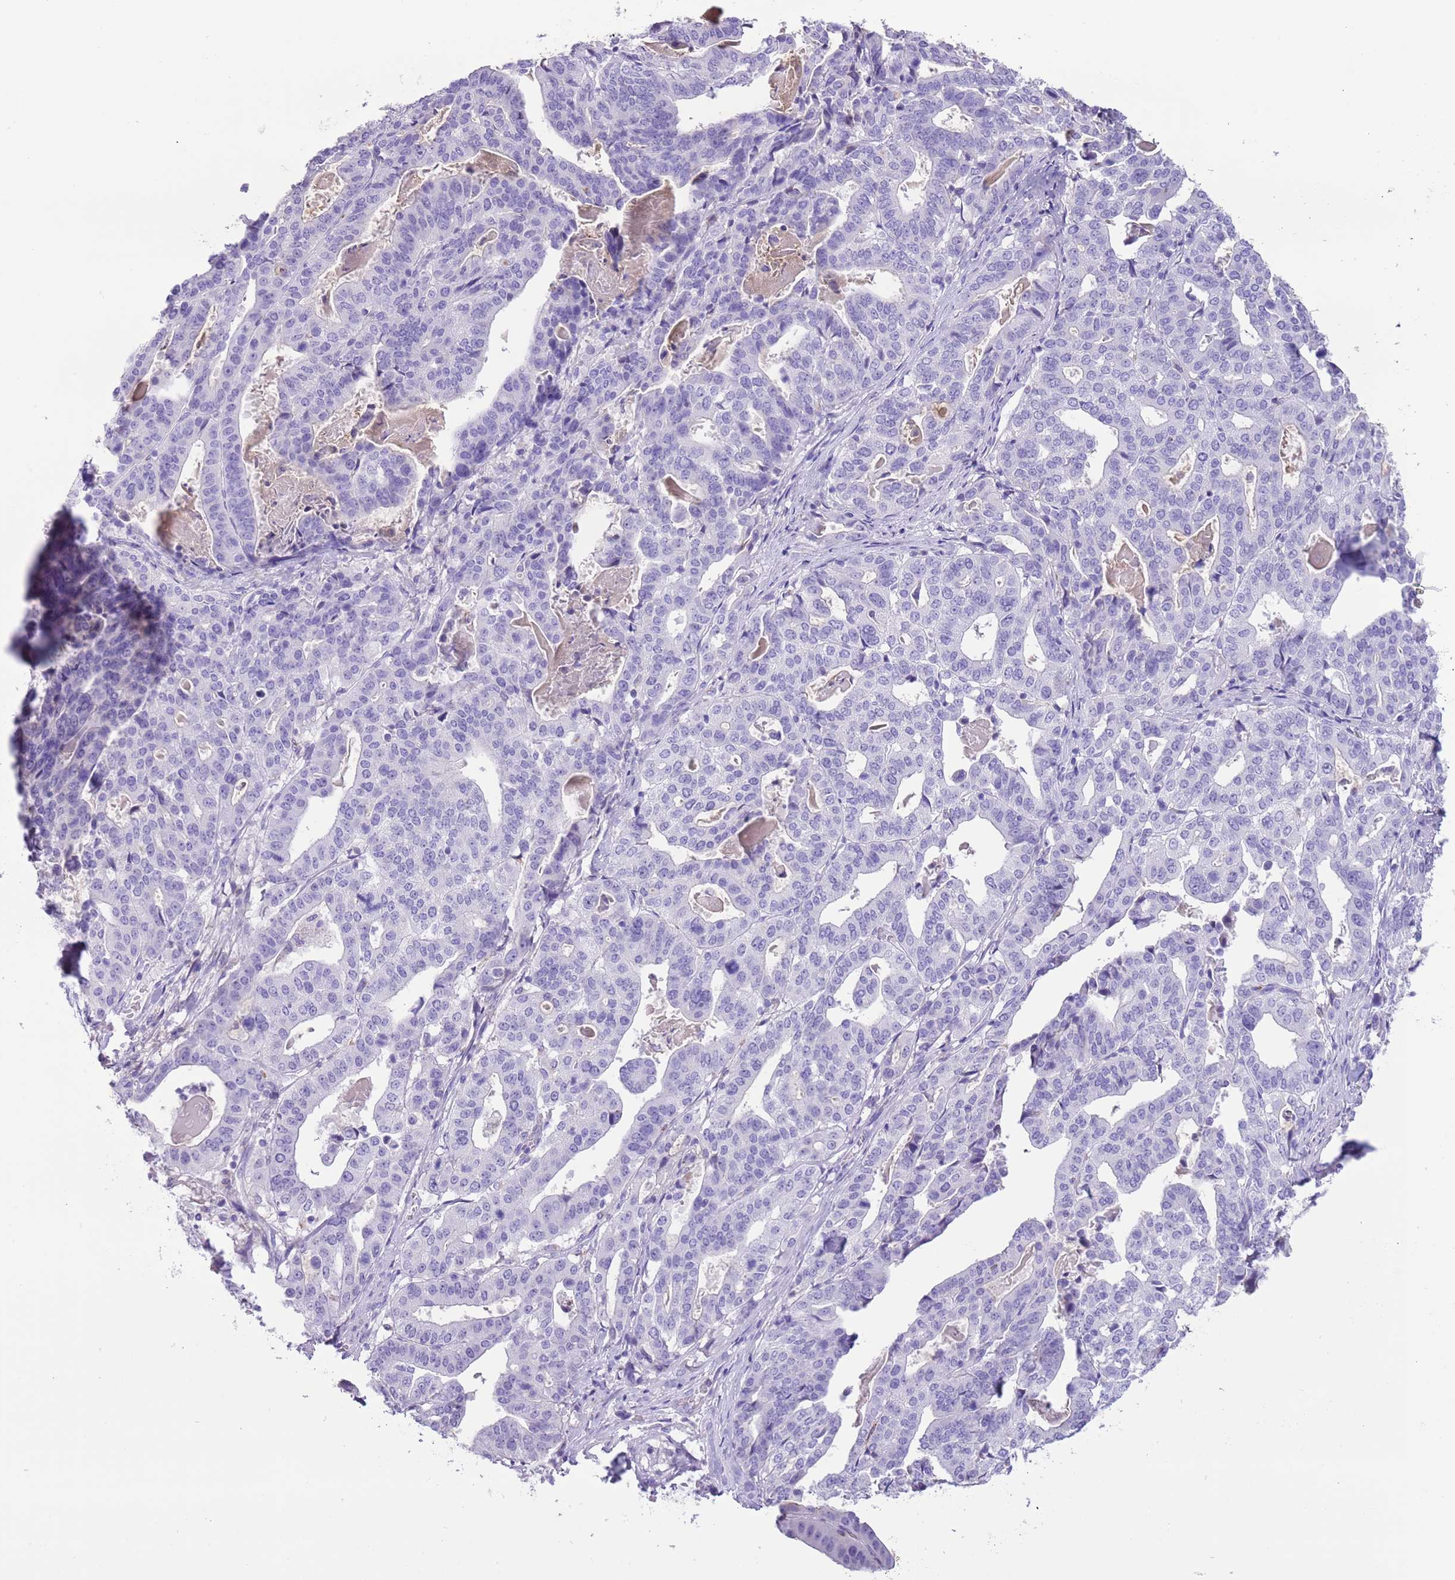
{"staining": {"intensity": "negative", "quantity": "none", "location": "none"}, "tissue": "stomach cancer", "cell_type": "Tumor cells", "image_type": "cancer", "snomed": [{"axis": "morphology", "description": "Adenocarcinoma, NOS"}, {"axis": "topography", "description": "Stomach"}], "caption": "High power microscopy image of an immunohistochemistry histopathology image of adenocarcinoma (stomach), revealing no significant staining in tumor cells.", "gene": "ZNF697", "patient": {"sex": "male", "age": 48}}